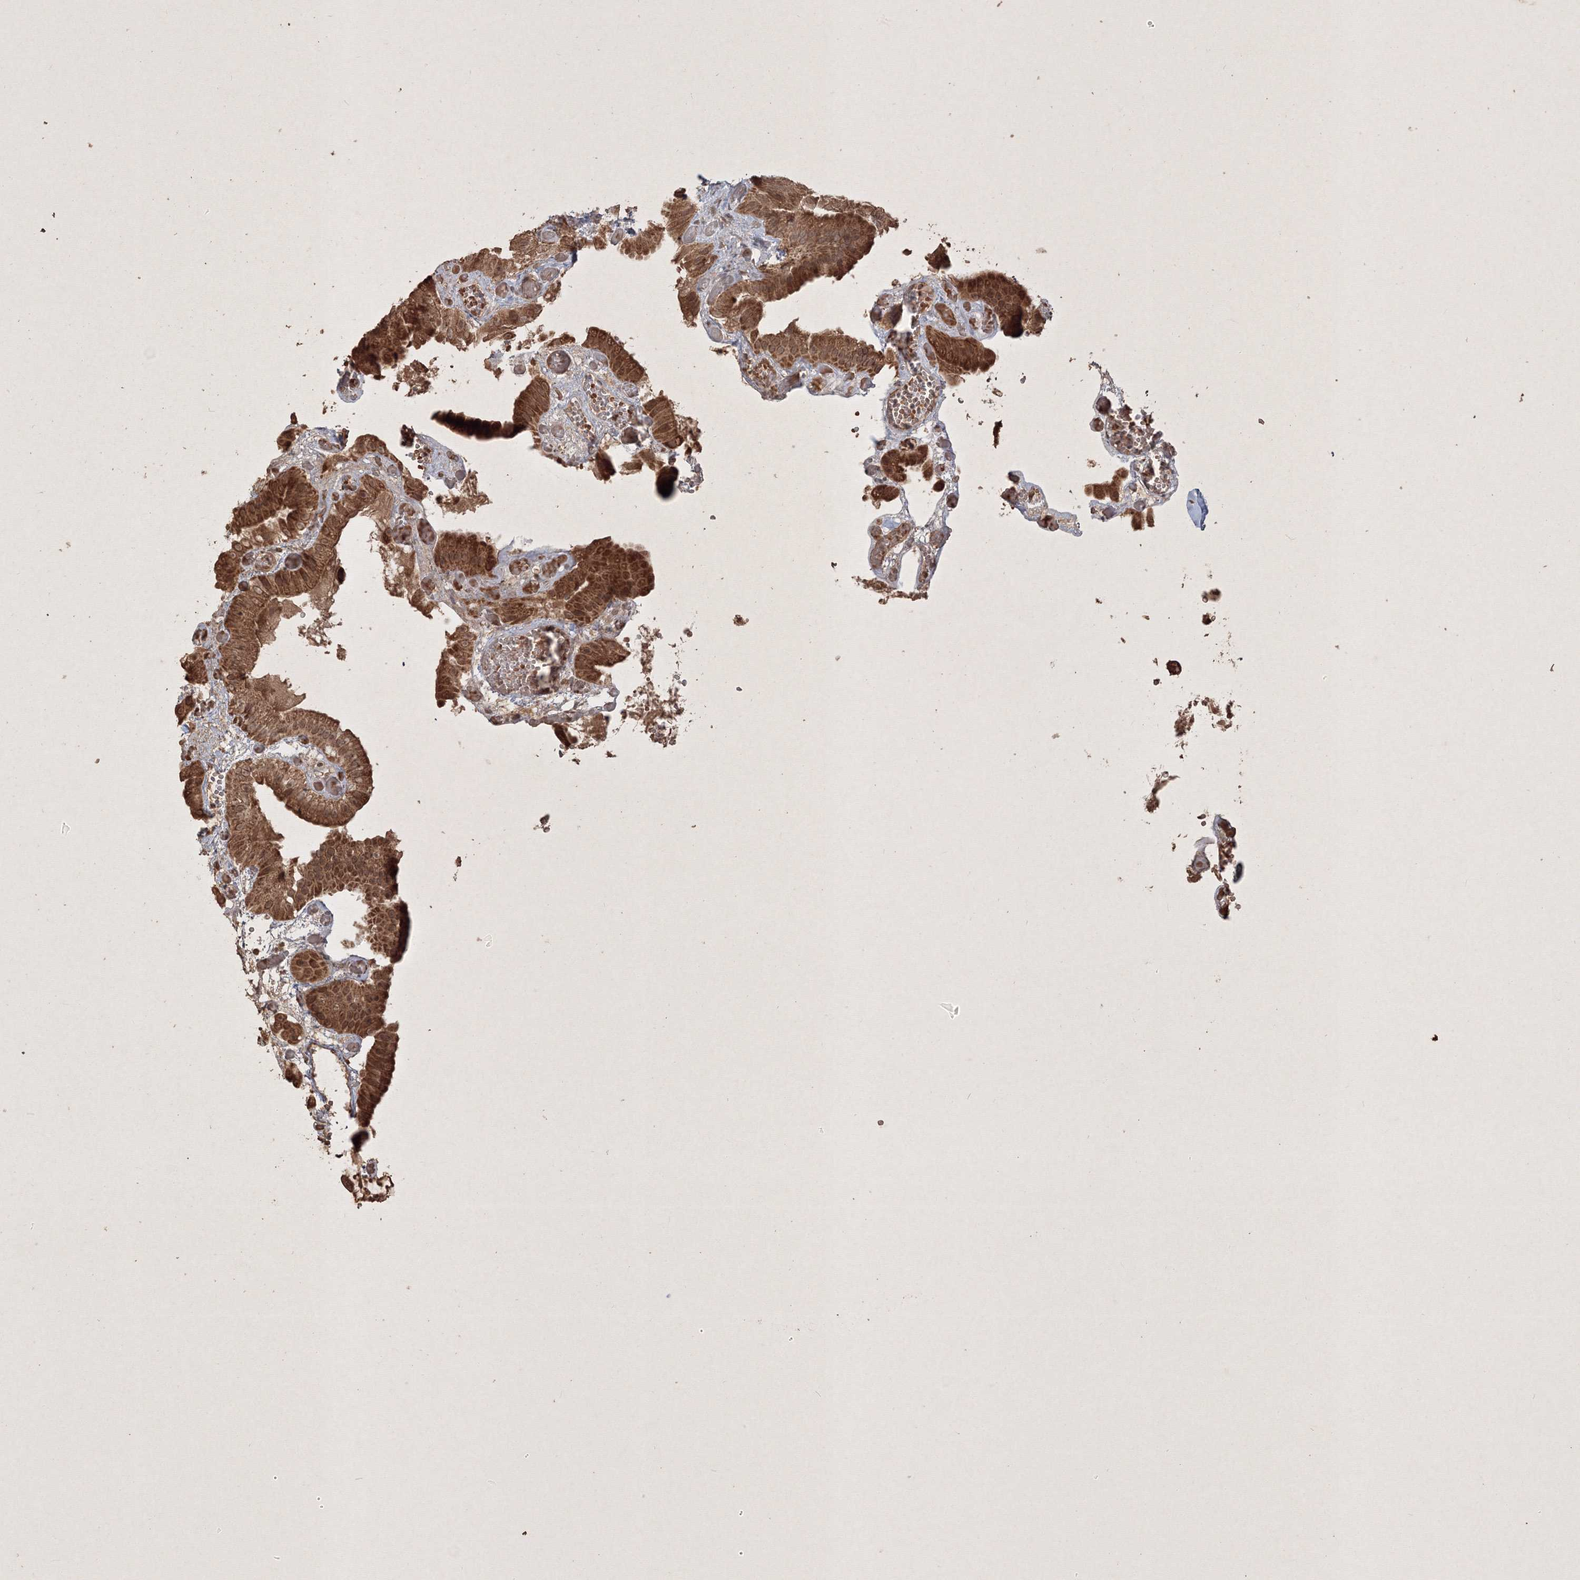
{"staining": {"intensity": "moderate", "quantity": ">75%", "location": "cytoplasmic/membranous,nuclear"}, "tissue": "gallbladder", "cell_type": "Glandular cells", "image_type": "normal", "snomed": [{"axis": "morphology", "description": "Normal tissue, NOS"}, {"axis": "topography", "description": "Gallbladder"}], "caption": "Glandular cells show moderate cytoplasmic/membranous,nuclear expression in approximately >75% of cells in unremarkable gallbladder.", "gene": "PELI3", "patient": {"sex": "female", "age": 64}}